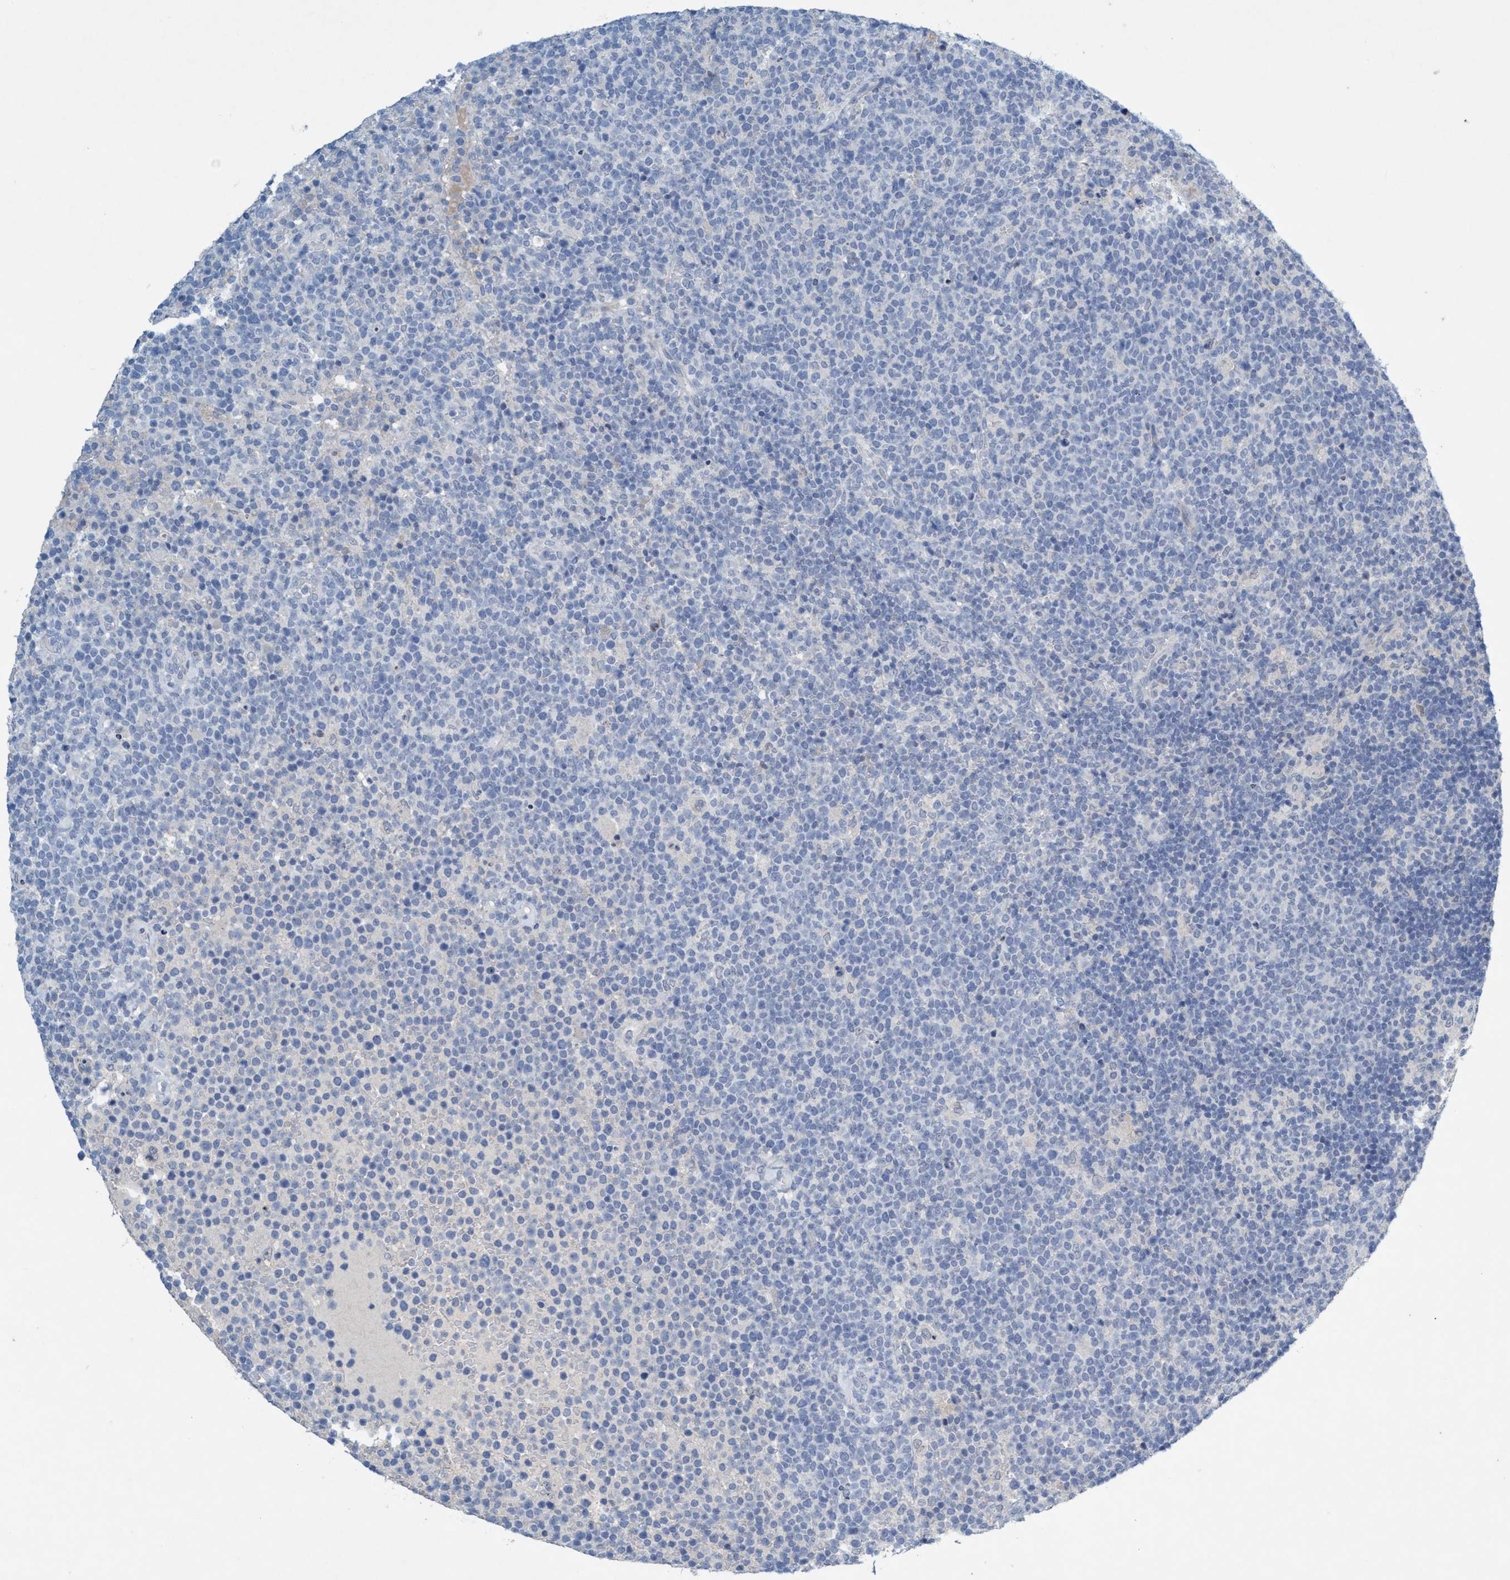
{"staining": {"intensity": "negative", "quantity": "none", "location": "none"}, "tissue": "lymphoma", "cell_type": "Tumor cells", "image_type": "cancer", "snomed": [{"axis": "morphology", "description": "Malignant lymphoma, non-Hodgkin's type, High grade"}, {"axis": "topography", "description": "Lymph node"}], "caption": "Tumor cells are negative for brown protein staining in lymphoma. (DAB immunohistochemistry (IHC), high magnification).", "gene": "RNF208", "patient": {"sex": "male", "age": 61}}